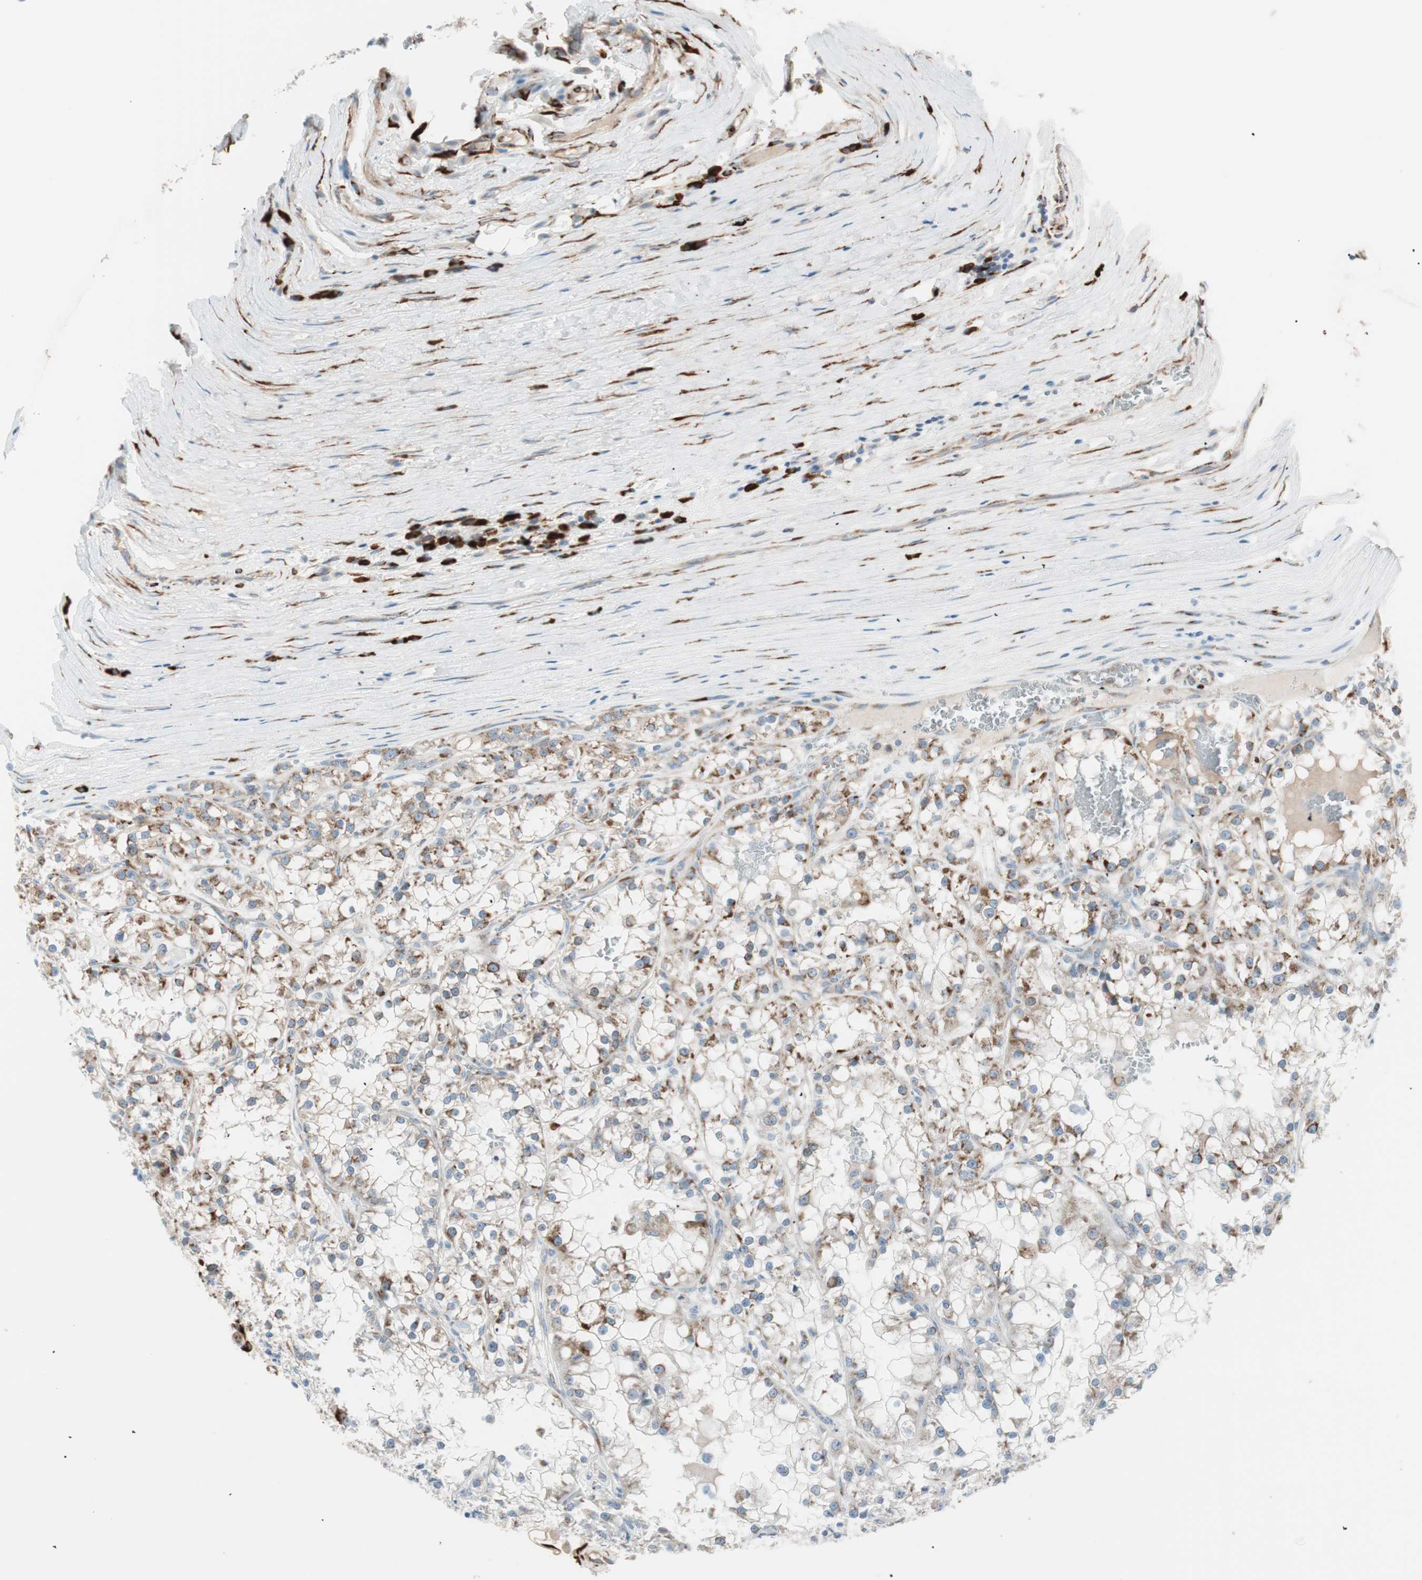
{"staining": {"intensity": "moderate", "quantity": "25%-75%", "location": "cytoplasmic/membranous"}, "tissue": "renal cancer", "cell_type": "Tumor cells", "image_type": "cancer", "snomed": [{"axis": "morphology", "description": "Adenocarcinoma, NOS"}, {"axis": "topography", "description": "Kidney"}], "caption": "Immunohistochemistry micrograph of neoplastic tissue: adenocarcinoma (renal) stained using IHC displays medium levels of moderate protein expression localized specifically in the cytoplasmic/membranous of tumor cells, appearing as a cytoplasmic/membranous brown color.", "gene": "P4HTM", "patient": {"sex": "female", "age": 52}}